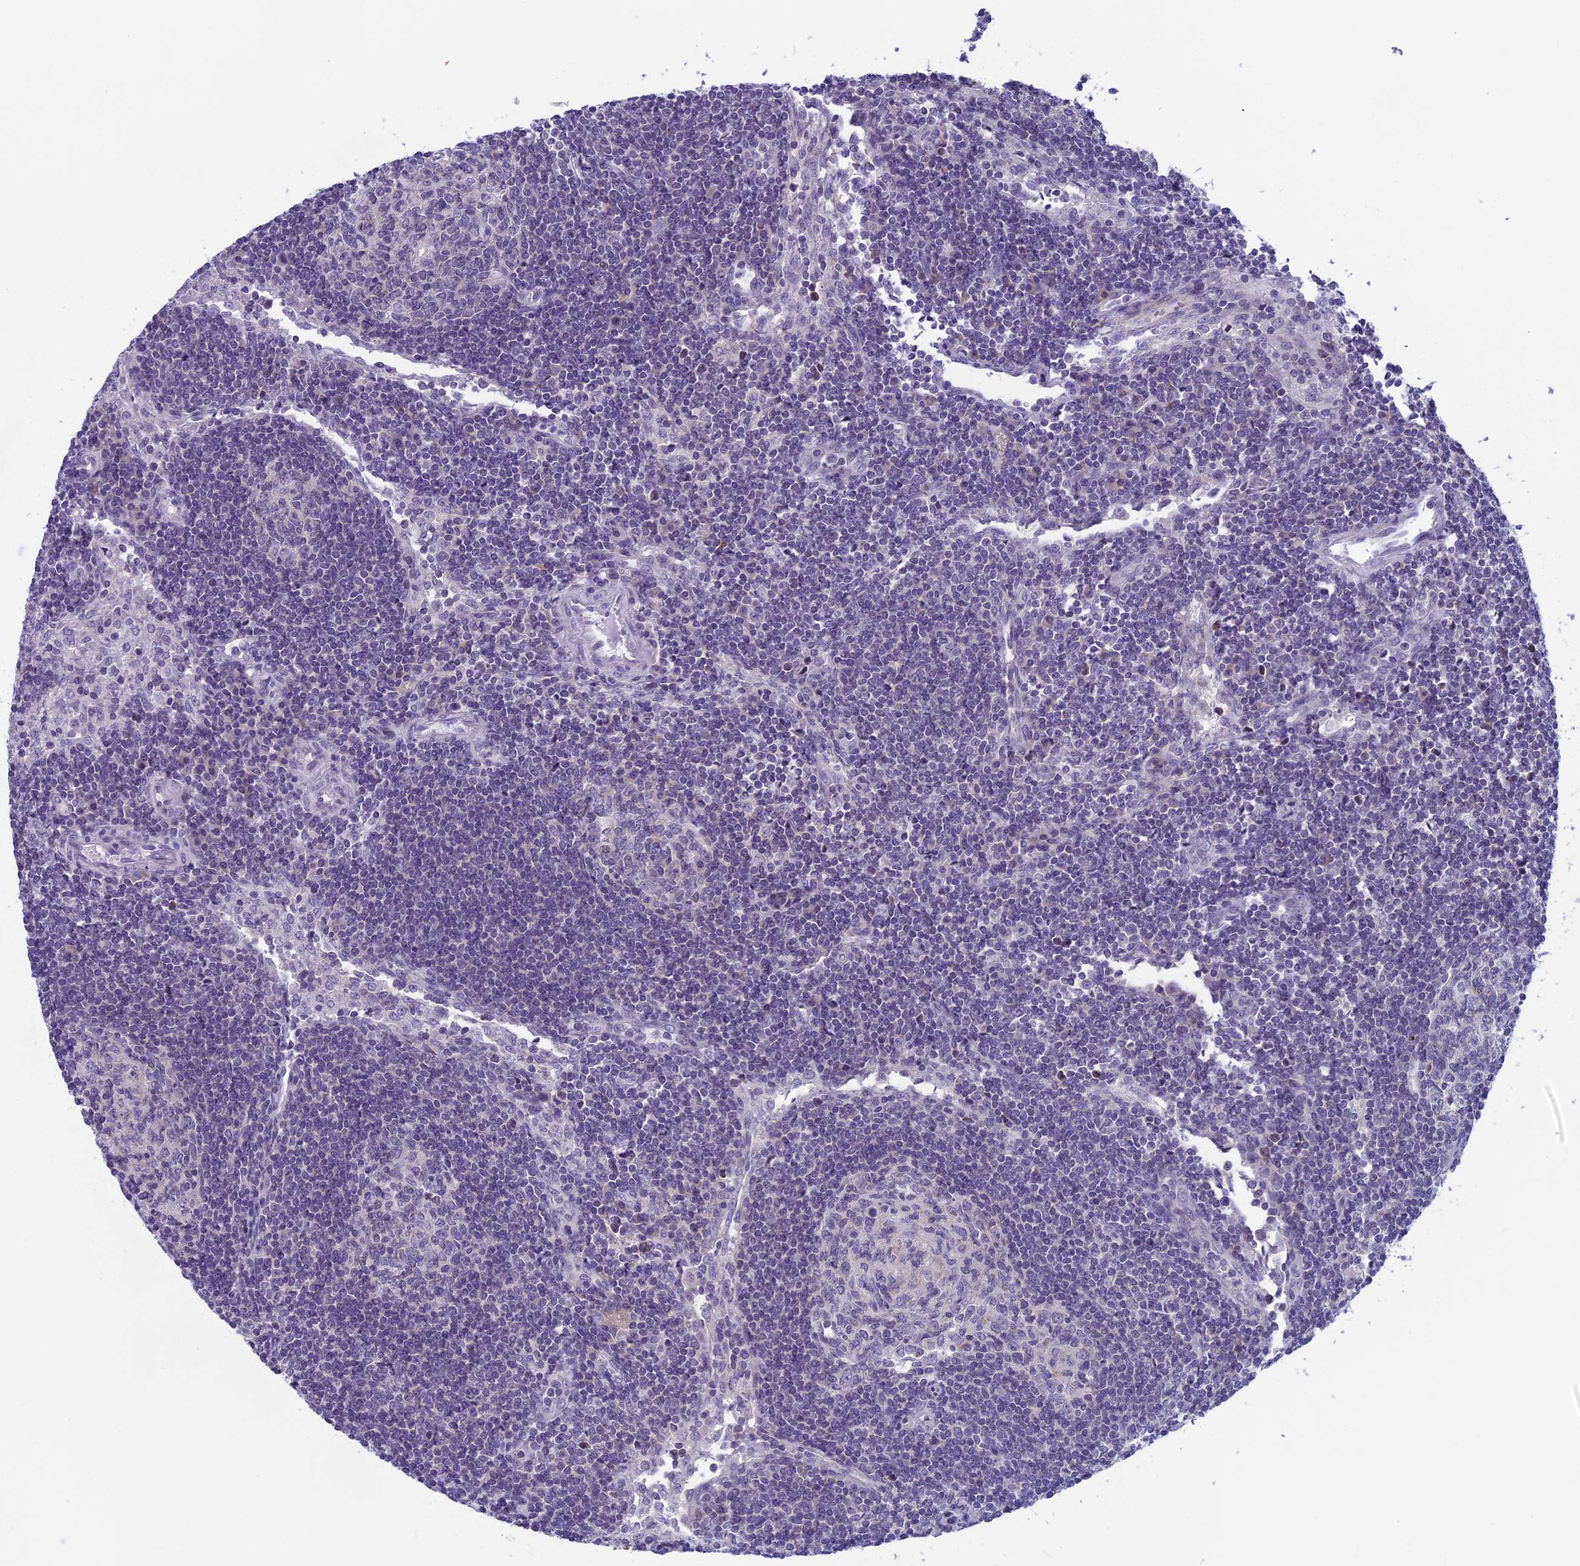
{"staining": {"intensity": "negative", "quantity": "none", "location": "none"}, "tissue": "lymph node", "cell_type": "Germinal center cells", "image_type": "normal", "snomed": [{"axis": "morphology", "description": "Normal tissue, NOS"}, {"axis": "topography", "description": "Lymph node"}], "caption": "Immunohistochemistry (IHC) micrograph of unremarkable lymph node: lymph node stained with DAB (3,3'-diaminobenzidine) reveals no significant protein positivity in germinal center cells.", "gene": "ARHGEF37", "patient": {"sex": "female", "age": 73}}